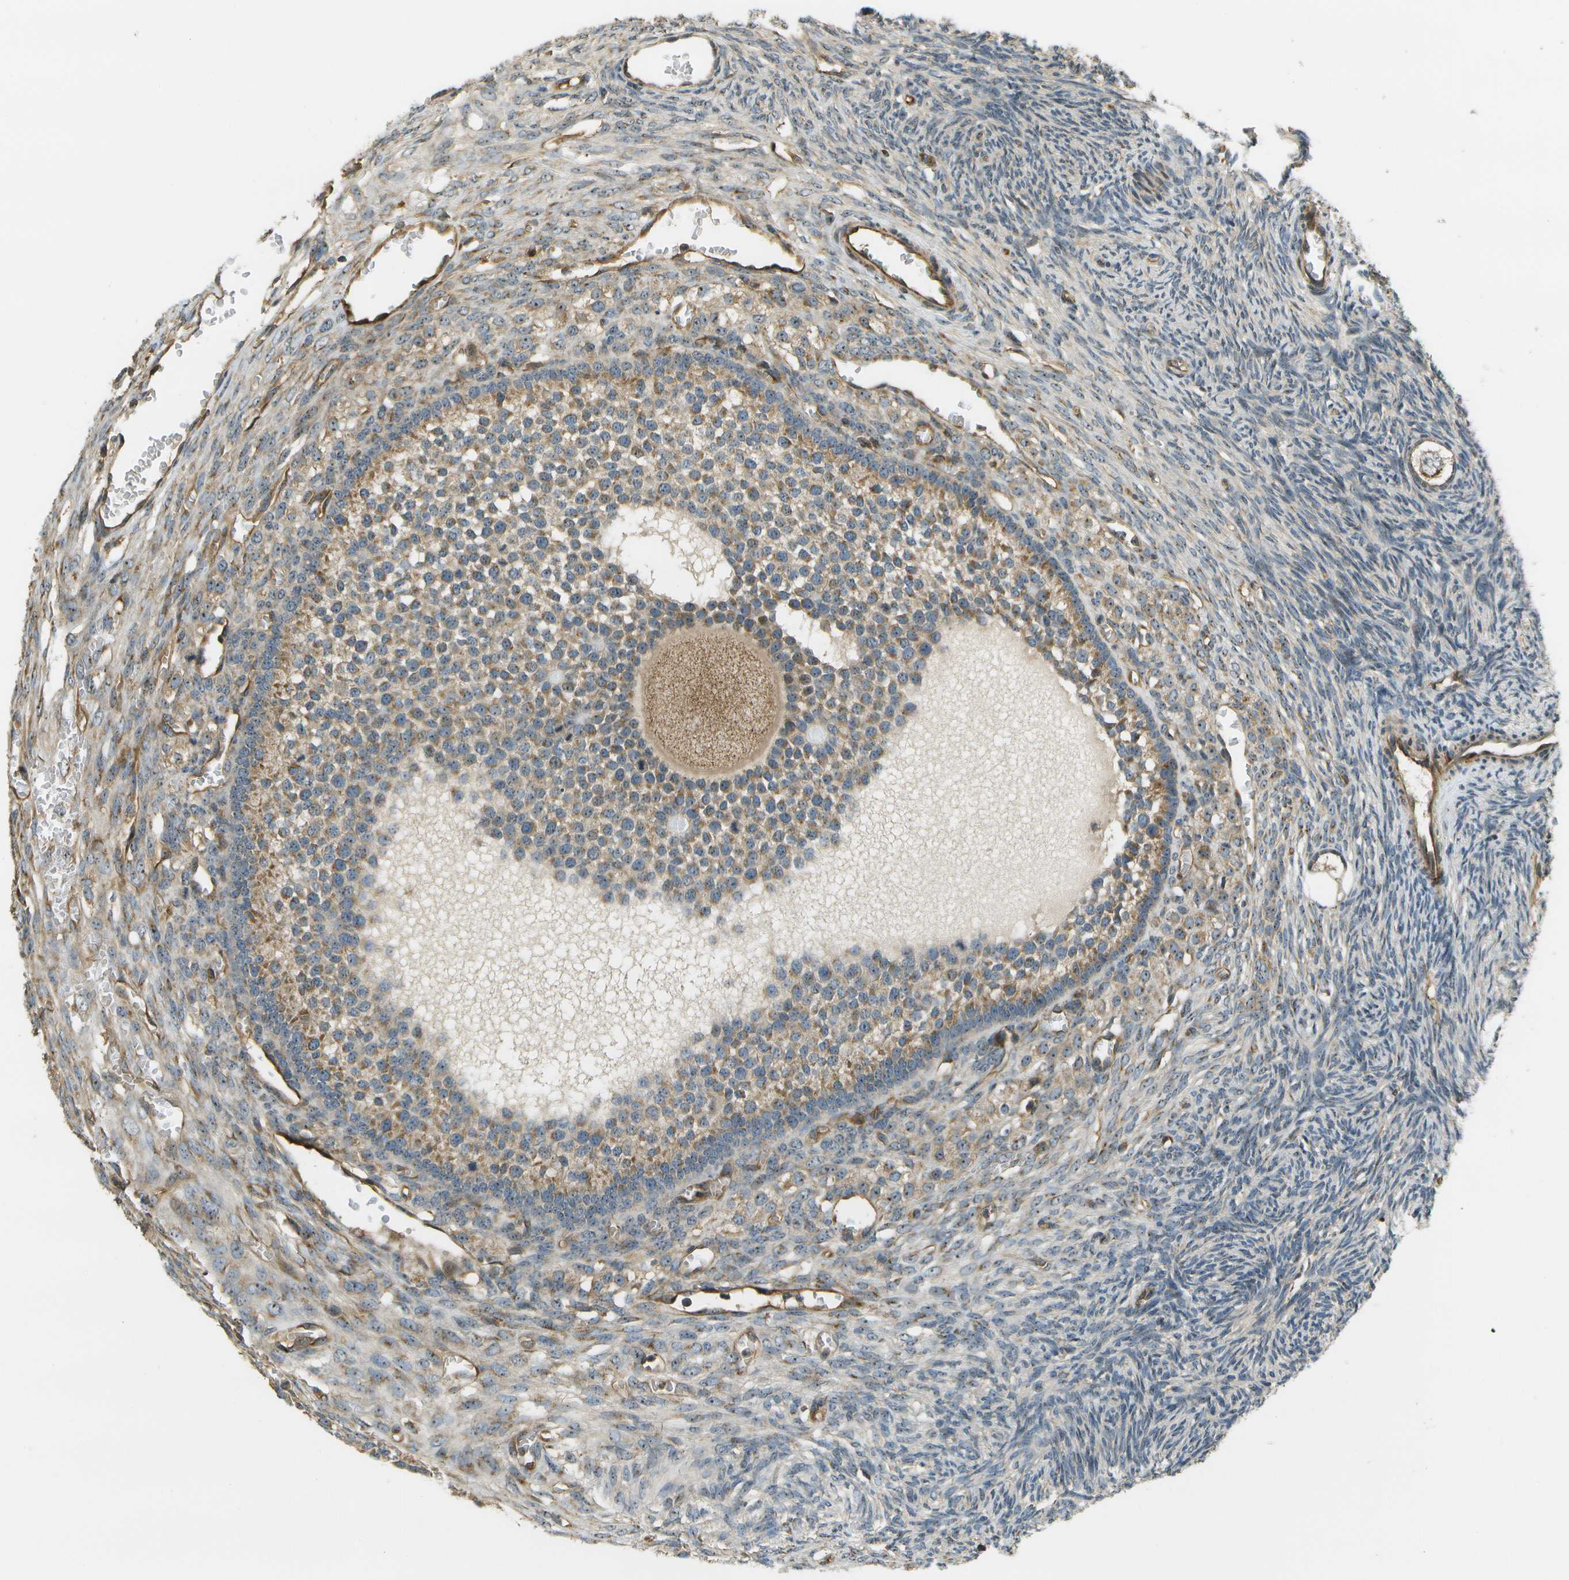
{"staining": {"intensity": "moderate", "quantity": ">75%", "location": "cytoplasmic/membranous,nuclear"}, "tissue": "ovary", "cell_type": "Follicle cells", "image_type": "normal", "snomed": [{"axis": "morphology", "description": "Normal tissue, NOS"}, {"axis": "topography", "description": "Ovary"}], "caption": "IHC (DAB (3,3'-diaminobenzidine)) staining of benign ovary displays moderate cytoplasmic/membranous,nuclear protein expression in about >75% of follicle cells. IHC stains the protein of interest in brown and the nuclei are stained blue.", "gene": "LRP12", "patient": {"sex": "female", "age": 27}}